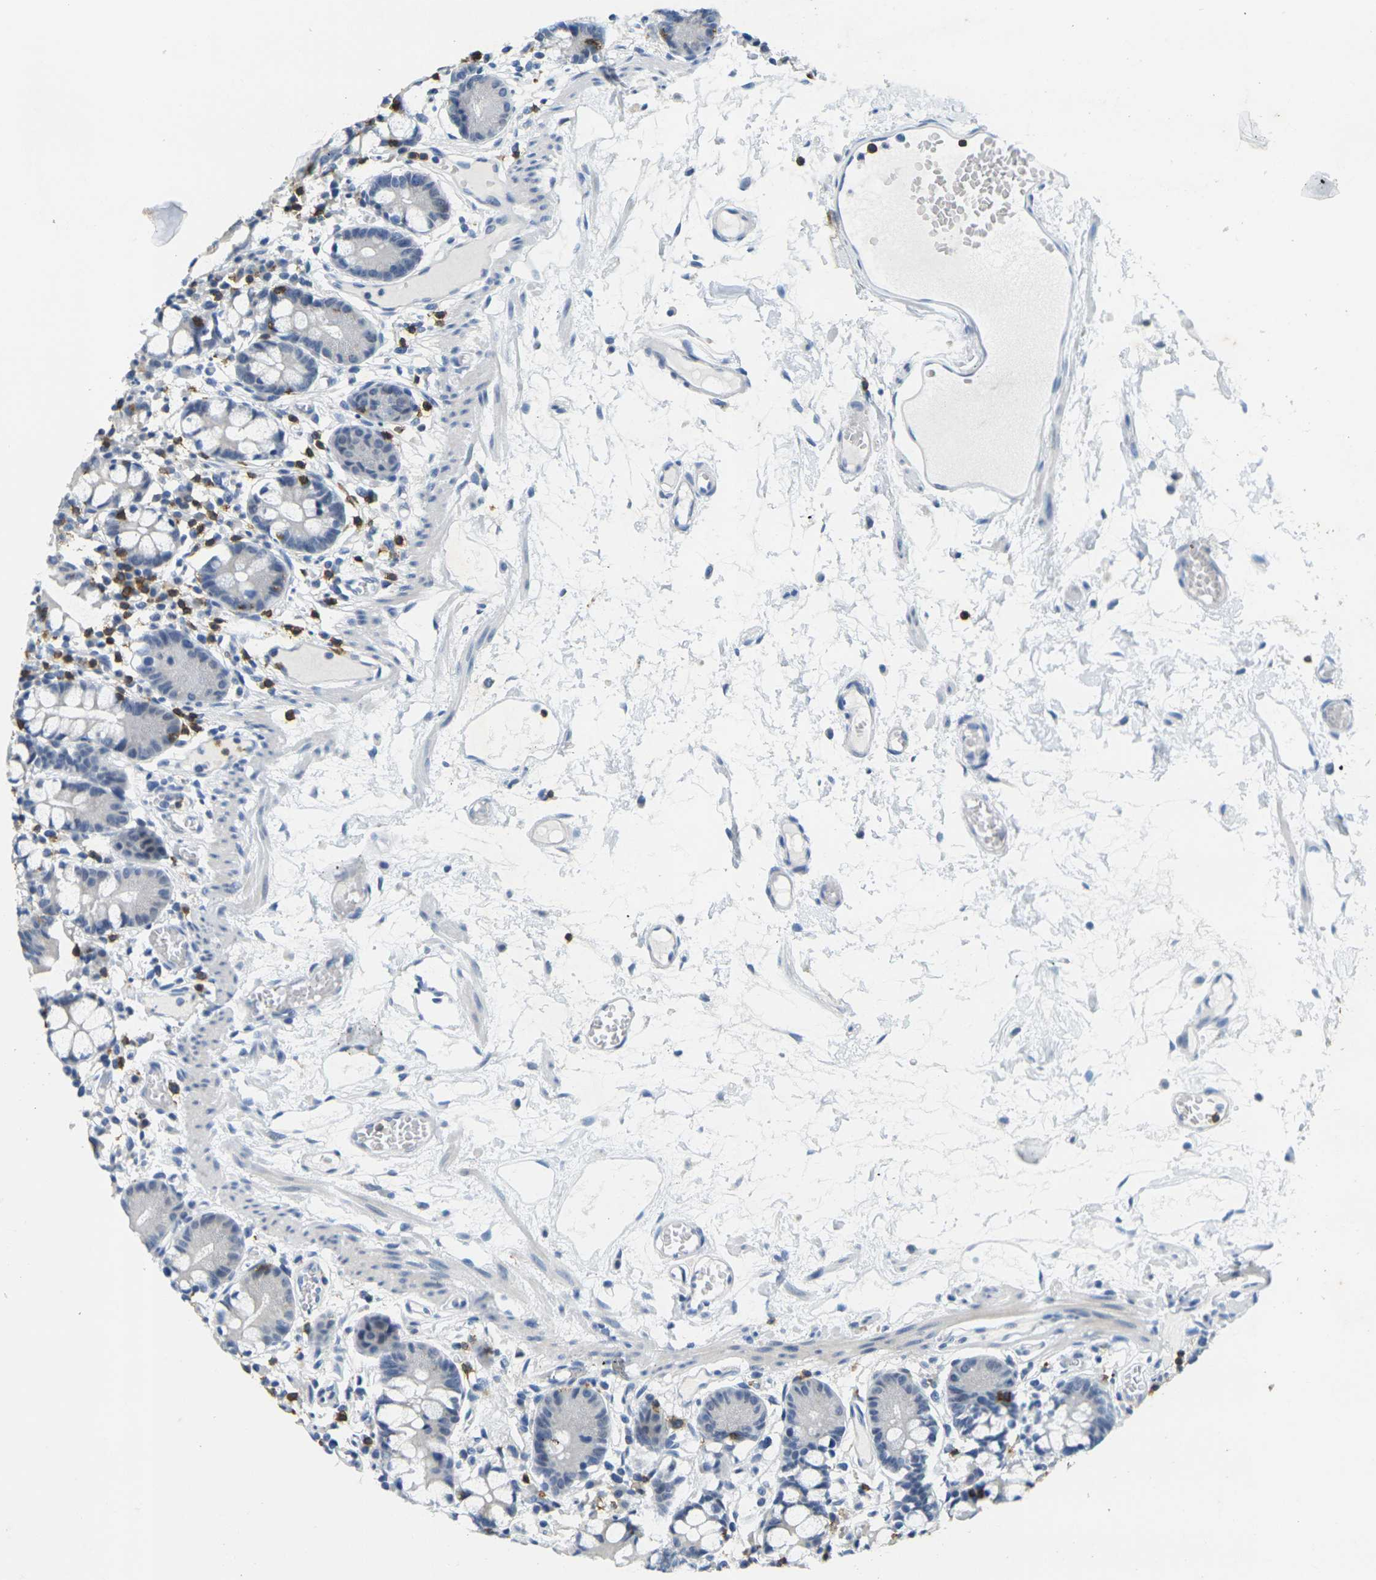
{"staining": {"intensity": "negative", "quantity": "none", "location": "none"}, "tissue": "small intestine", "cell_type": "Glandular cells", "image_type": "normal", "snomed": [{"axis": "morphology", "description": "Normal tissue, NOS"}, {"axis": "morphology", "description": "Cystadenocarcinoma, serous, Metastatic site"}, {"axis": "topography", "description": "Small intestine"}], "caption": "High power microscopy photomicrograph of an immunohistochemistry image of benign small intestine, revealing no significant staining in glandular cells. (DAB (3,3'-diaminobenzidine) immunohistochemistry visualized using brightfield microscopy, high magnification).", "gene": "CD3D", "patient": {"sex": "female", "age": 61}}